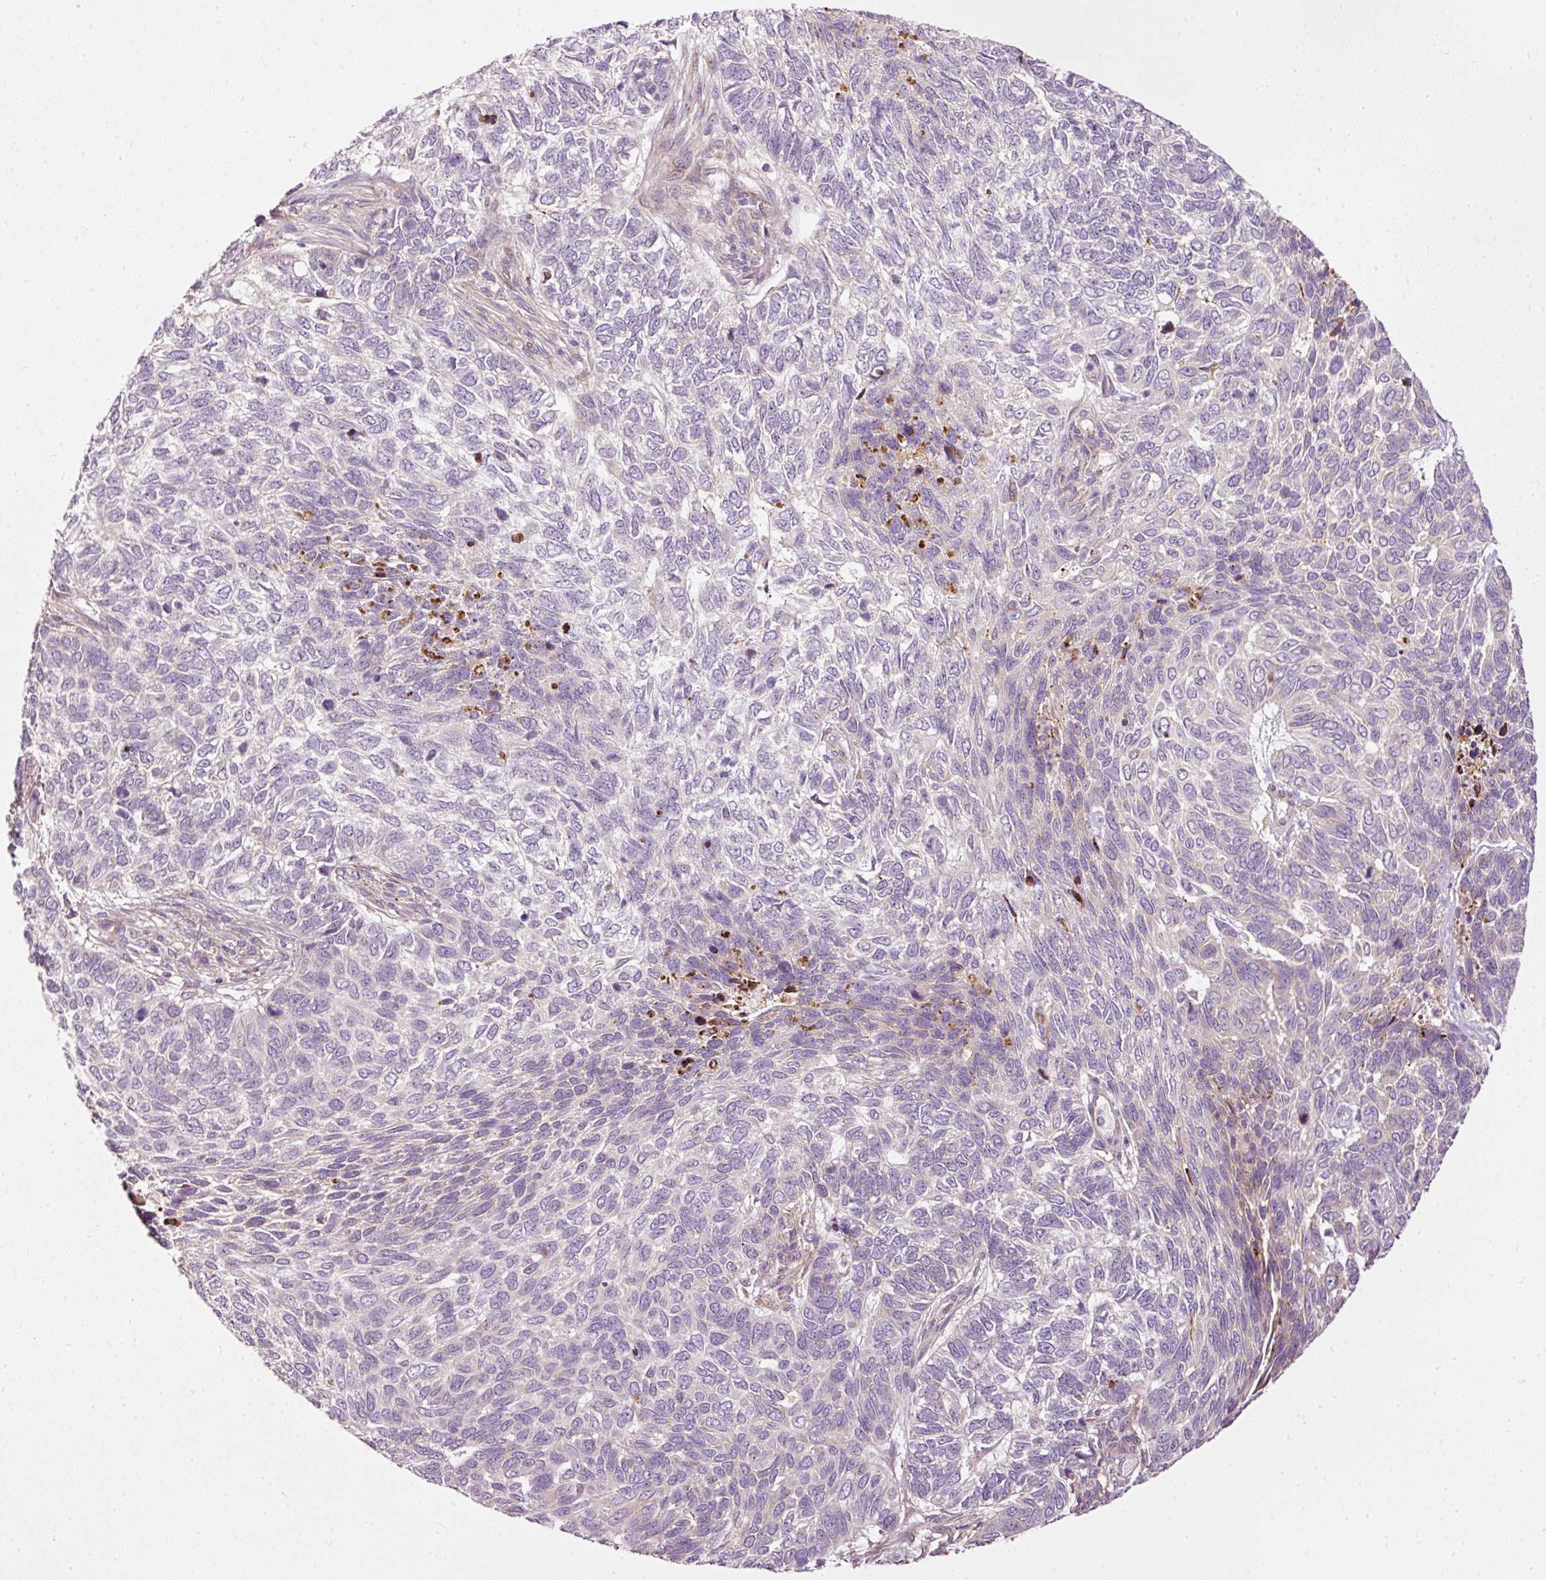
{"staining": {"intensity": "negative", "quantity": "none", "location": "none"}, "tissue": "skin cancer", "cell_type": "Tumor cells", "image_type": "cancer", "snomed": [{"axis": "morphology", "description": "Basal cell carcinoma"}, {"axis": "topography", "description": "Skin"}], "caption": "The micrograph exhibits no staining of tumor cells in basal cell carcinoma (skin). (DAB IHC, high magnification).", "gene": "PAQR9", "patient": {"sex": "female", "age": 65}}